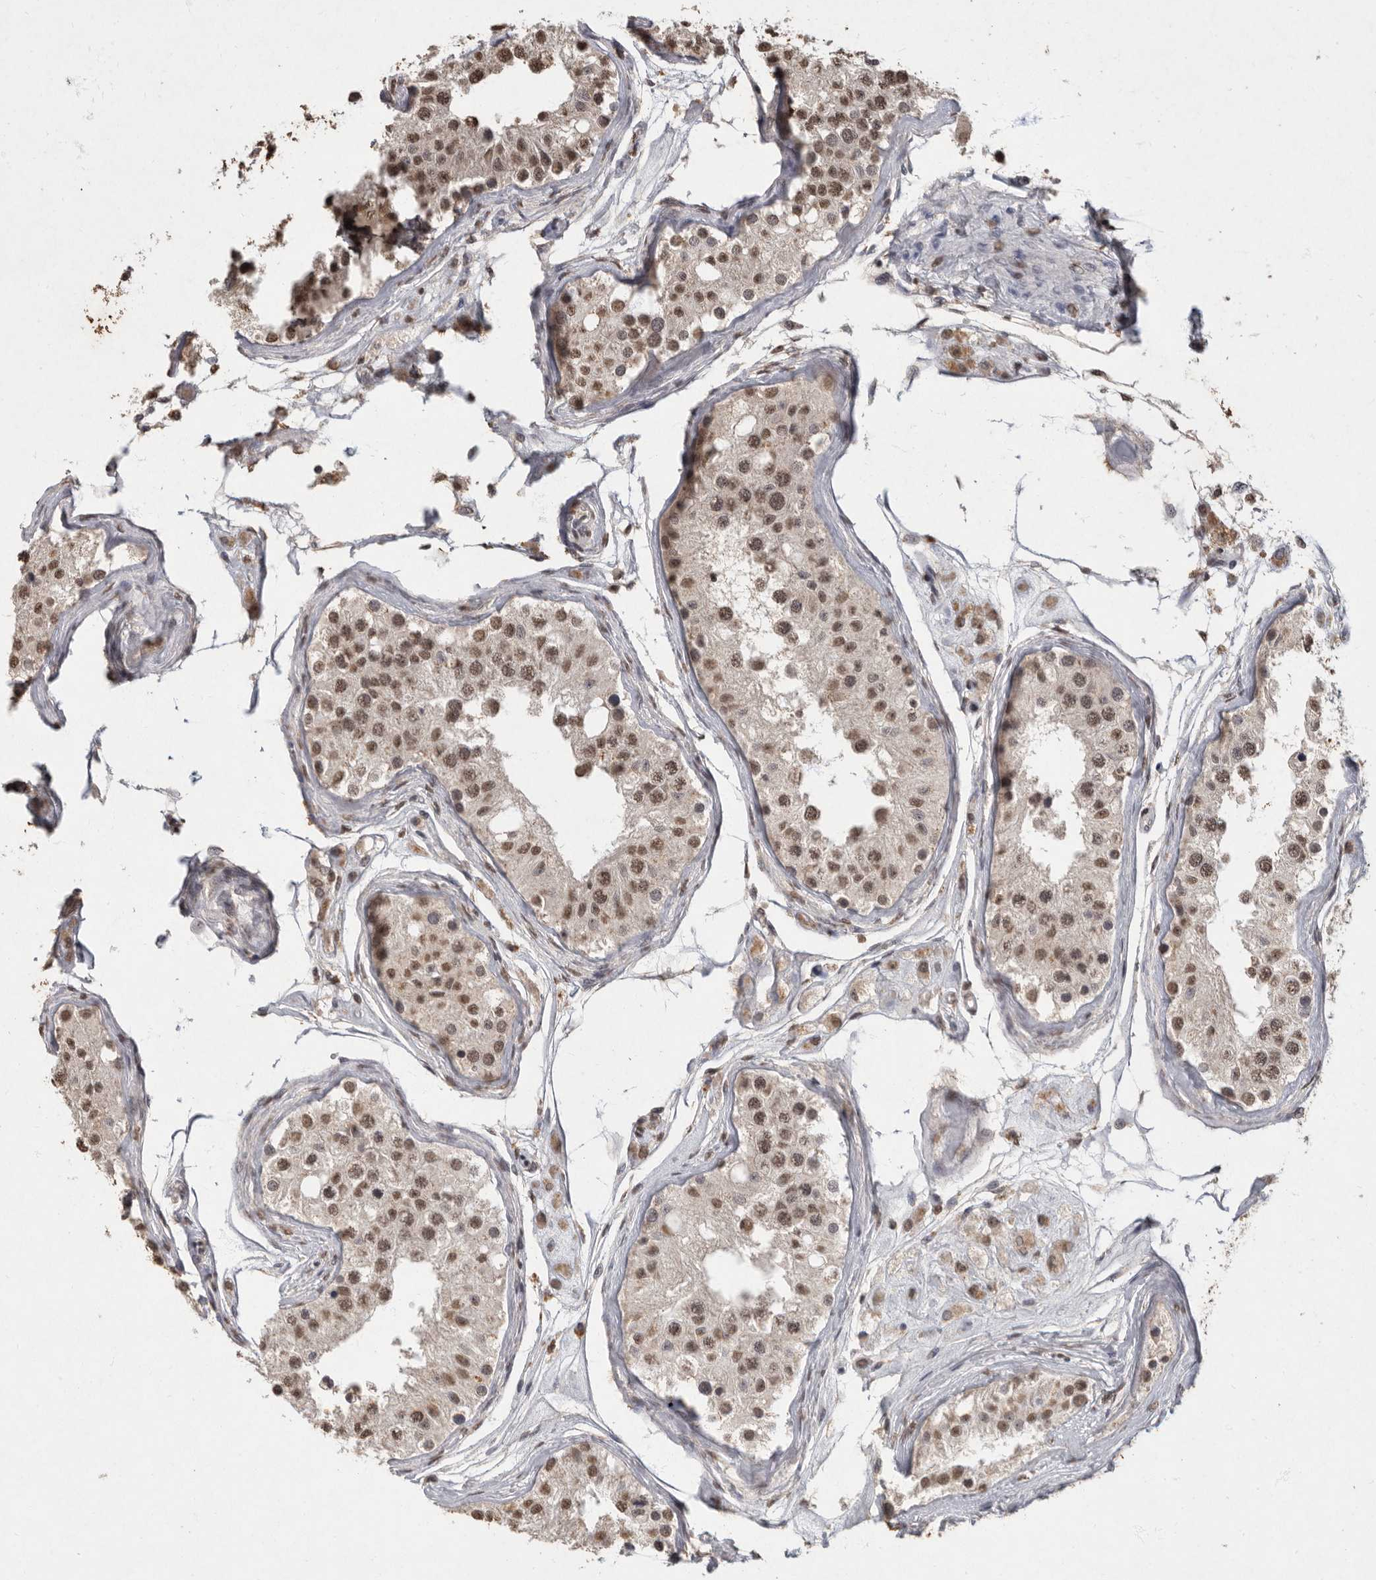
{"staining": {"intensity": "moderate", "quantity": ">75%", "location": "cytoplasmic/membranous,nuclear"}, "tissue": "testis", "cell_type": "Cells in seminiferous ducts", "image_type": "normal", "snomed": [{"axis": "morphology", "description": "Normal tissue, NOS"}, {"axis": "morphology", "description": "Adenocarcinoma, metastatic, NOS"}, {"axis": "topography", "description": "Testis"}], "caption": "Immunohistochemical staining of benign human testis reveals moderate cytoplasmic/membranous,nuclear protein expression in approximately >75% of cells in seminiferous ducts.", "gene": "NBL1", "patient": {"sex": "male", "age": 26}}